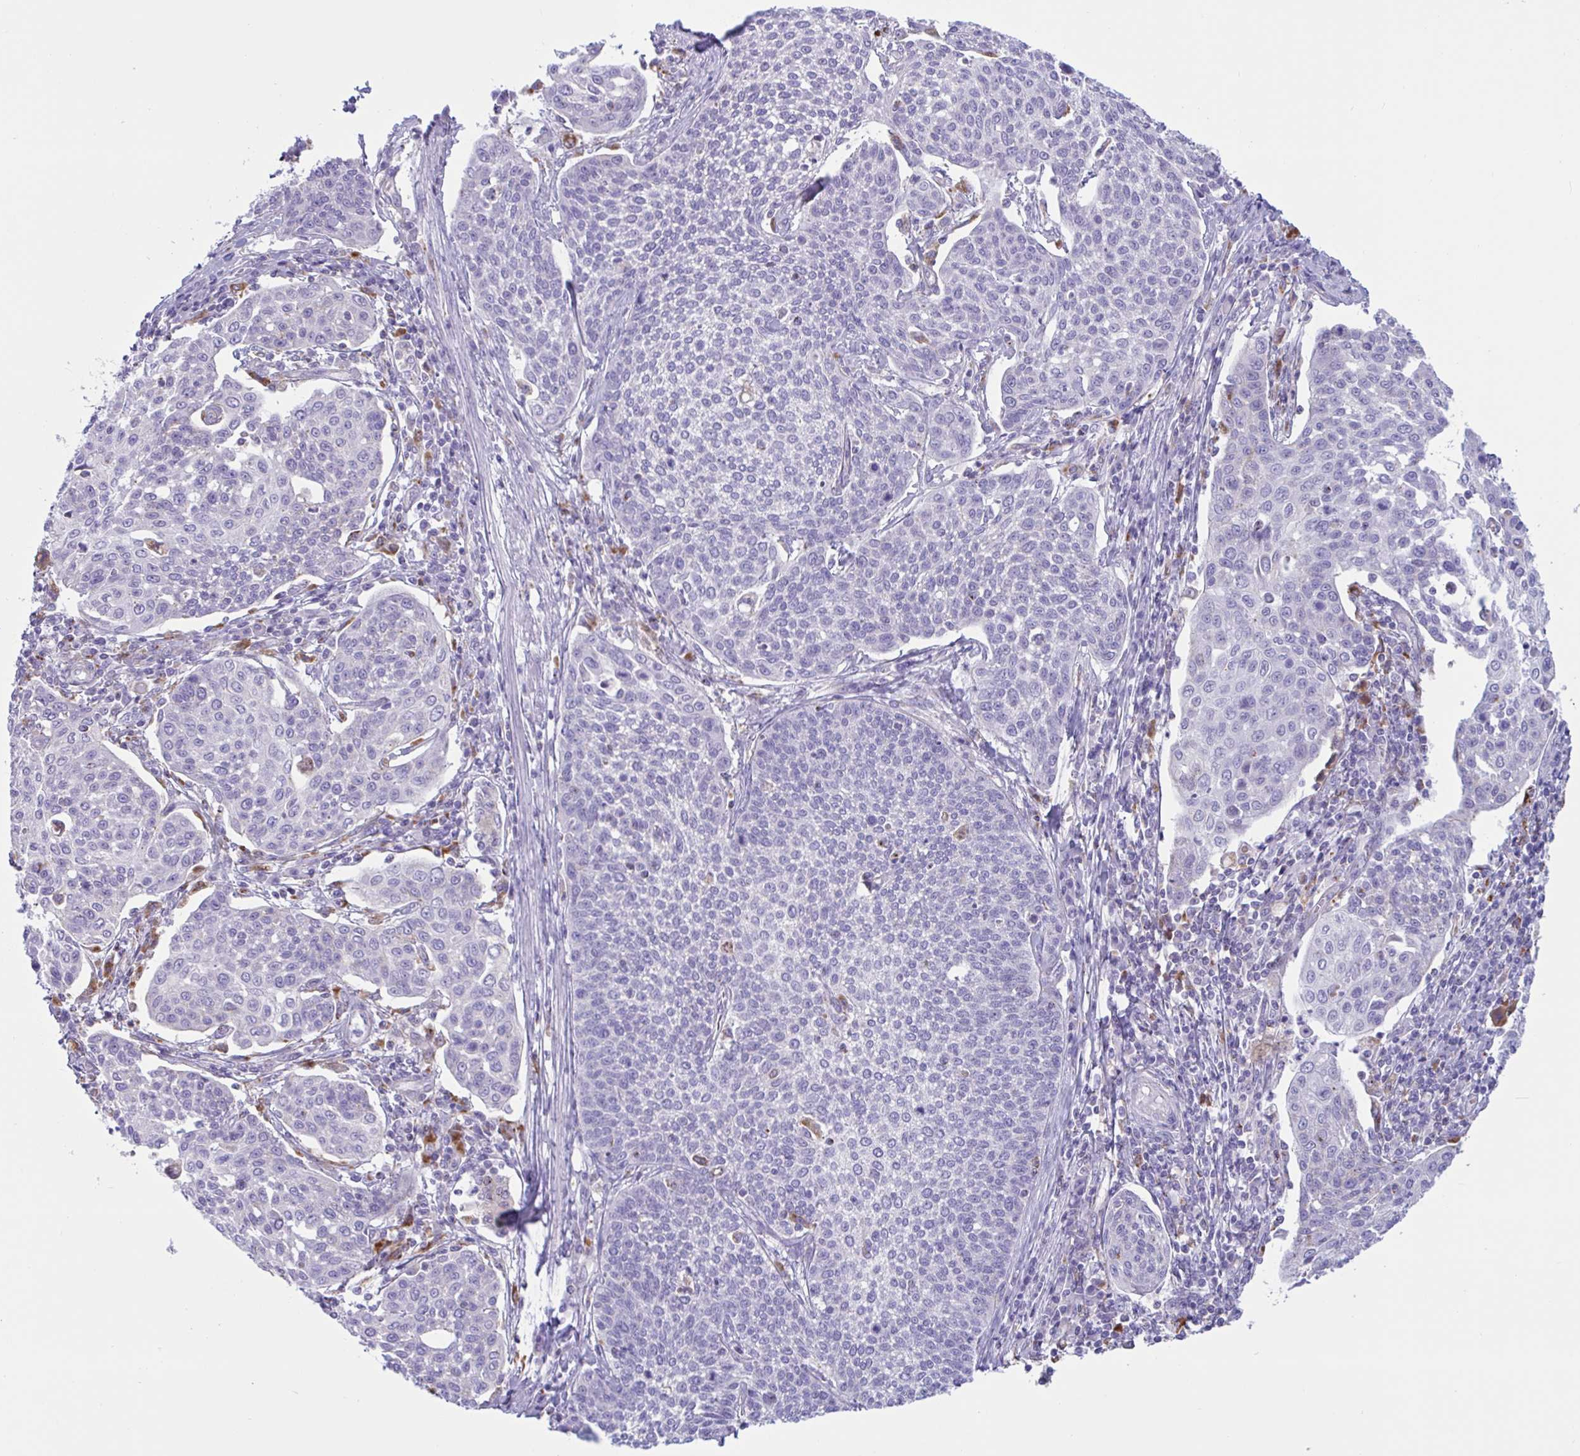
{"staining": {"intensity": "negative", "quantity": "none", "location": "none"}, "tissue": "cervical cancer", "cell_type": "Tumor cells", "image_type": "cancer", "snomed": [{"axis": "morphology", "description": "Squamous cell carcinoma, NOS"}, {"axis": "topography", "description": "Cervix"}], "caption": "This is an immunohistochemistry (IHC) photomicrograph of human cervical cancer. There is no expression in tumor cells.", "gene": "XCL1", "patient": {"sex": "female", "age": 34}}